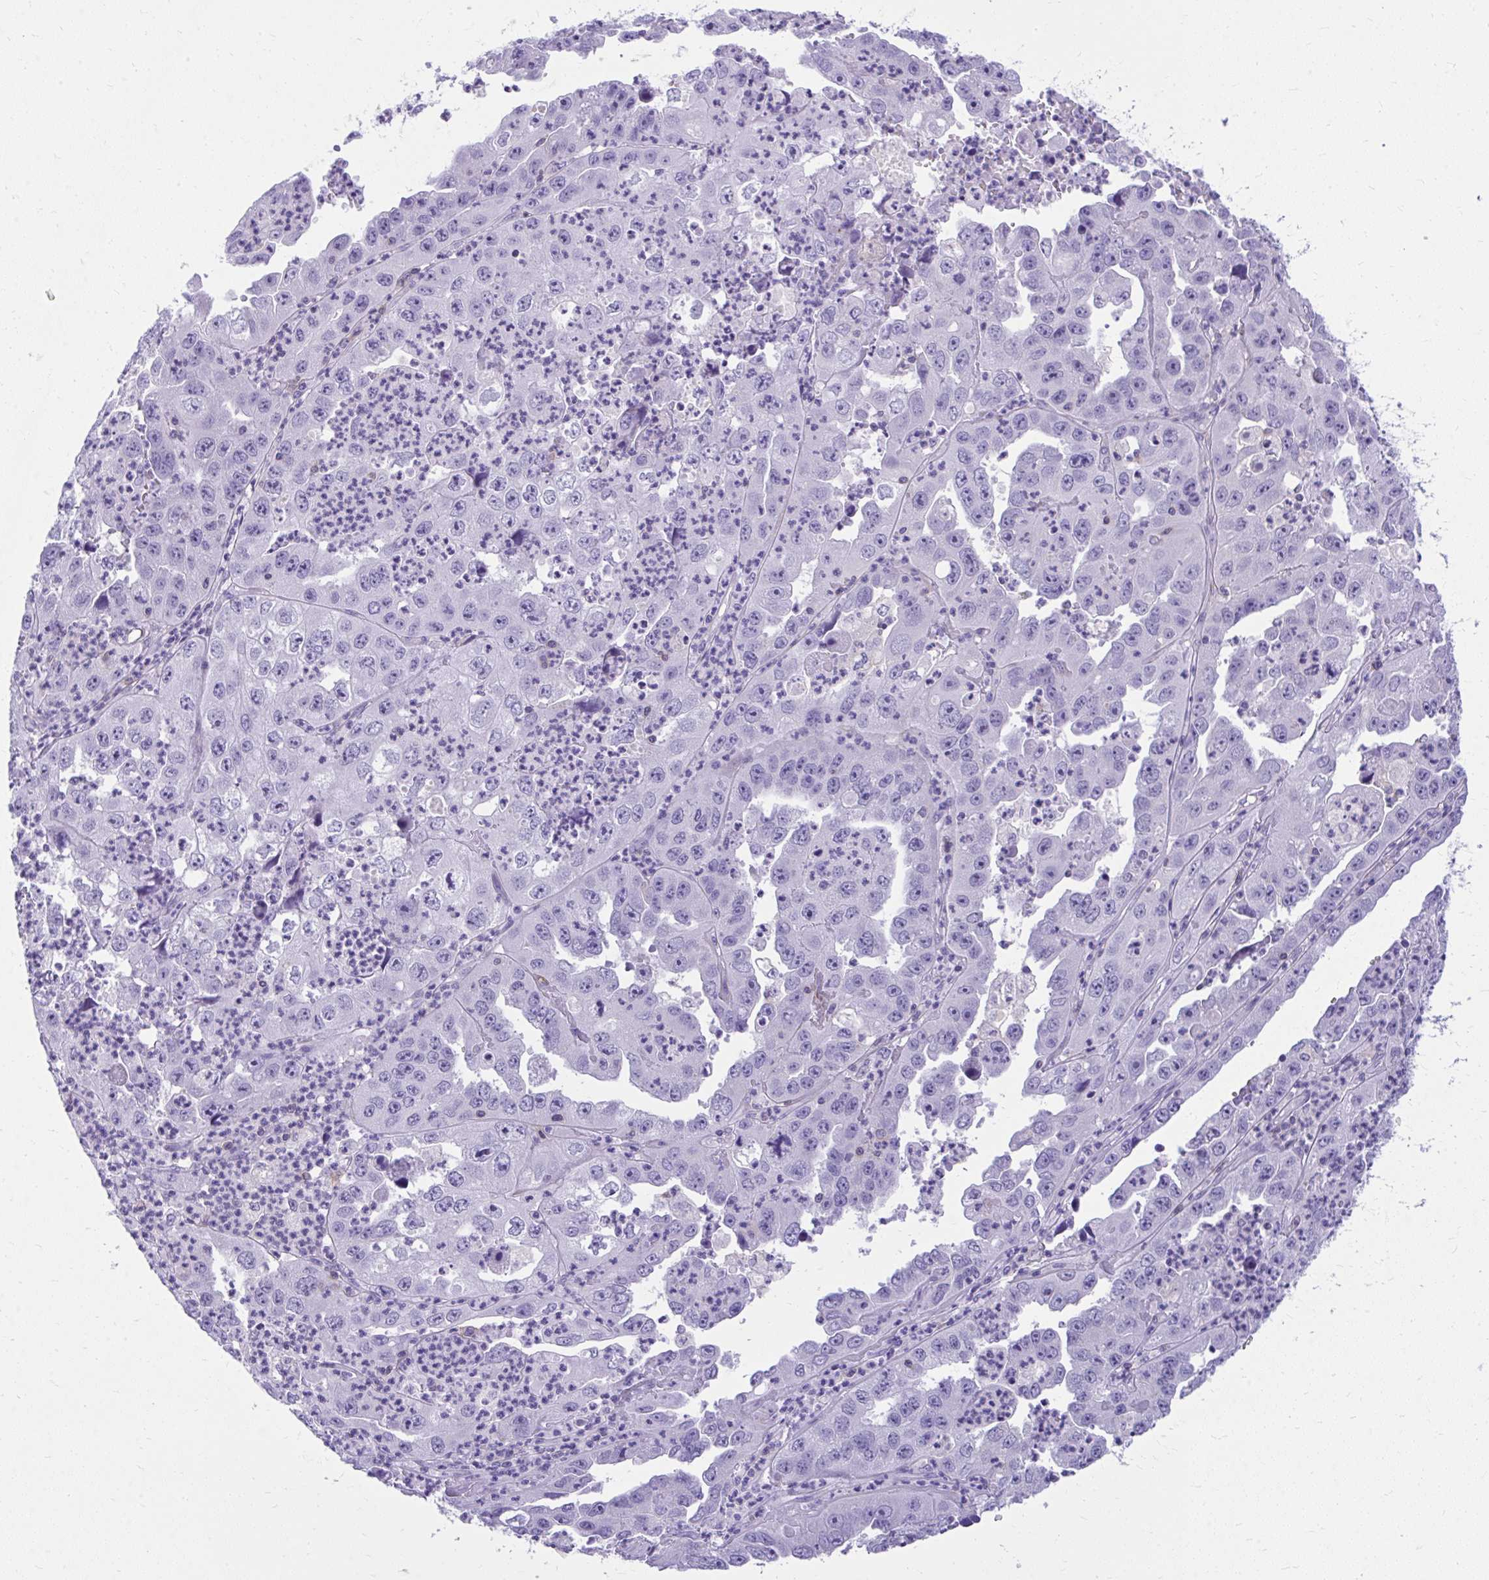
{"staining": {"intensity": "negative", "quantity": "none", "location": "none"}, "tissue": "endometrial cancer", "cell_type": "Tumor cells", "image_type": "cancer", "snomed": [{"axis": "morphology", "description": "Adenocarcinoma, NOS"}, {"axis": "topography", "description": "Uterus"}], "caption": "High magnification brightfield microscopy of endometrial cancer stained with DAB (3,3'-diaminobenzidine) (brown) and counterstained with hematoxylin (blue): tumor cells show no significant positivity.", "gene": "GPRIN3", "patient": {"sex": "female", "age": 62}}